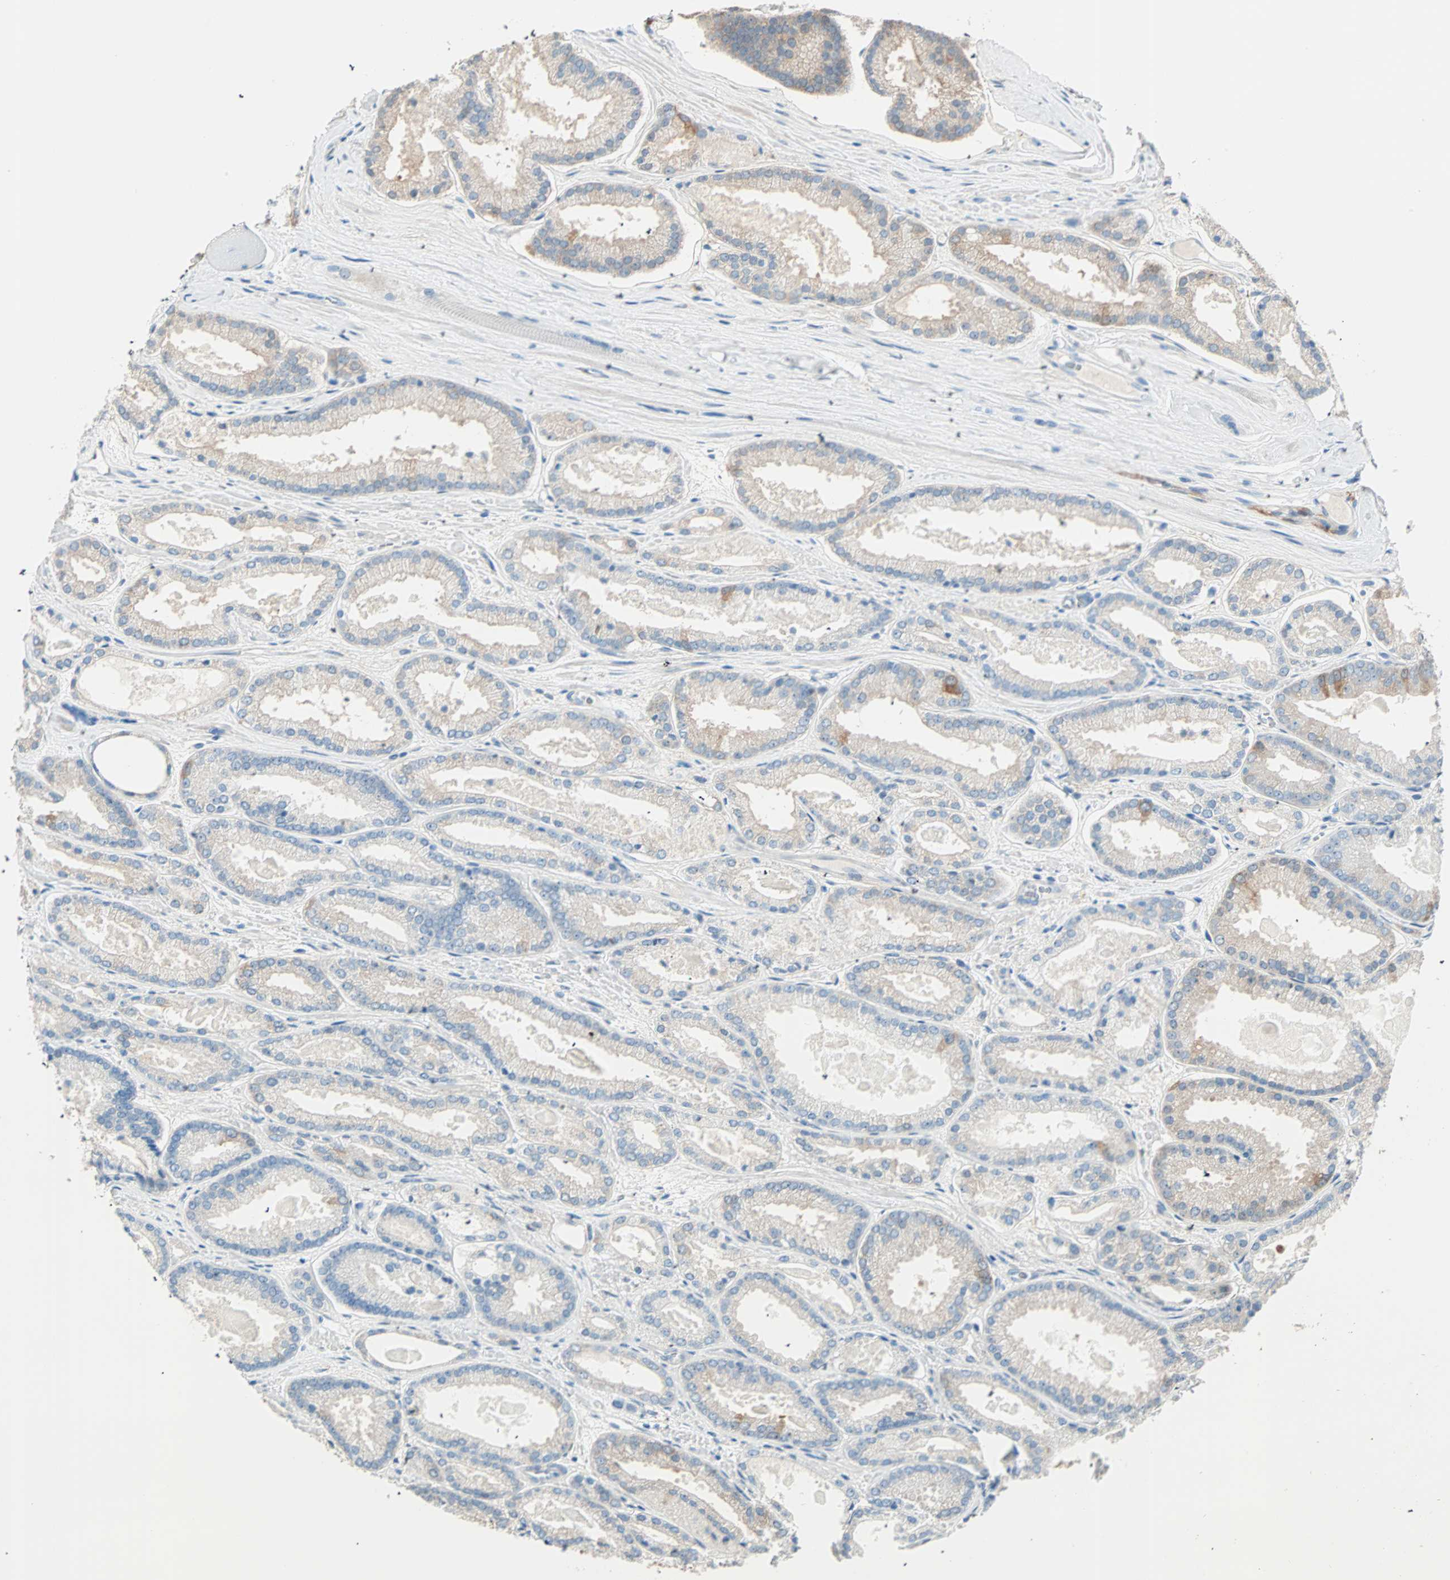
{"staining": {"intensity": "weak", "quantity": "<25%", "location": "cytoplasmic/membranous"}, "tissue": "prostate cancer", "cell_type": "Tumor cells", "image_type": "cancer", "snomed": [{"axis": "morphology", "description": "Adenocarcinoma, Low grade"}, {"axis": "topography", "description": "Prostate"}], "caption": "High magnification brightfield microscopy of adenocarcinoma (low-grade) (prostate) stained with DAB (brown) and counterstained with hematoxylin (blue): tumor cells show no significant positivity.", "gene": "ATF6", "patient": {"sex": "male", "age": 59}}